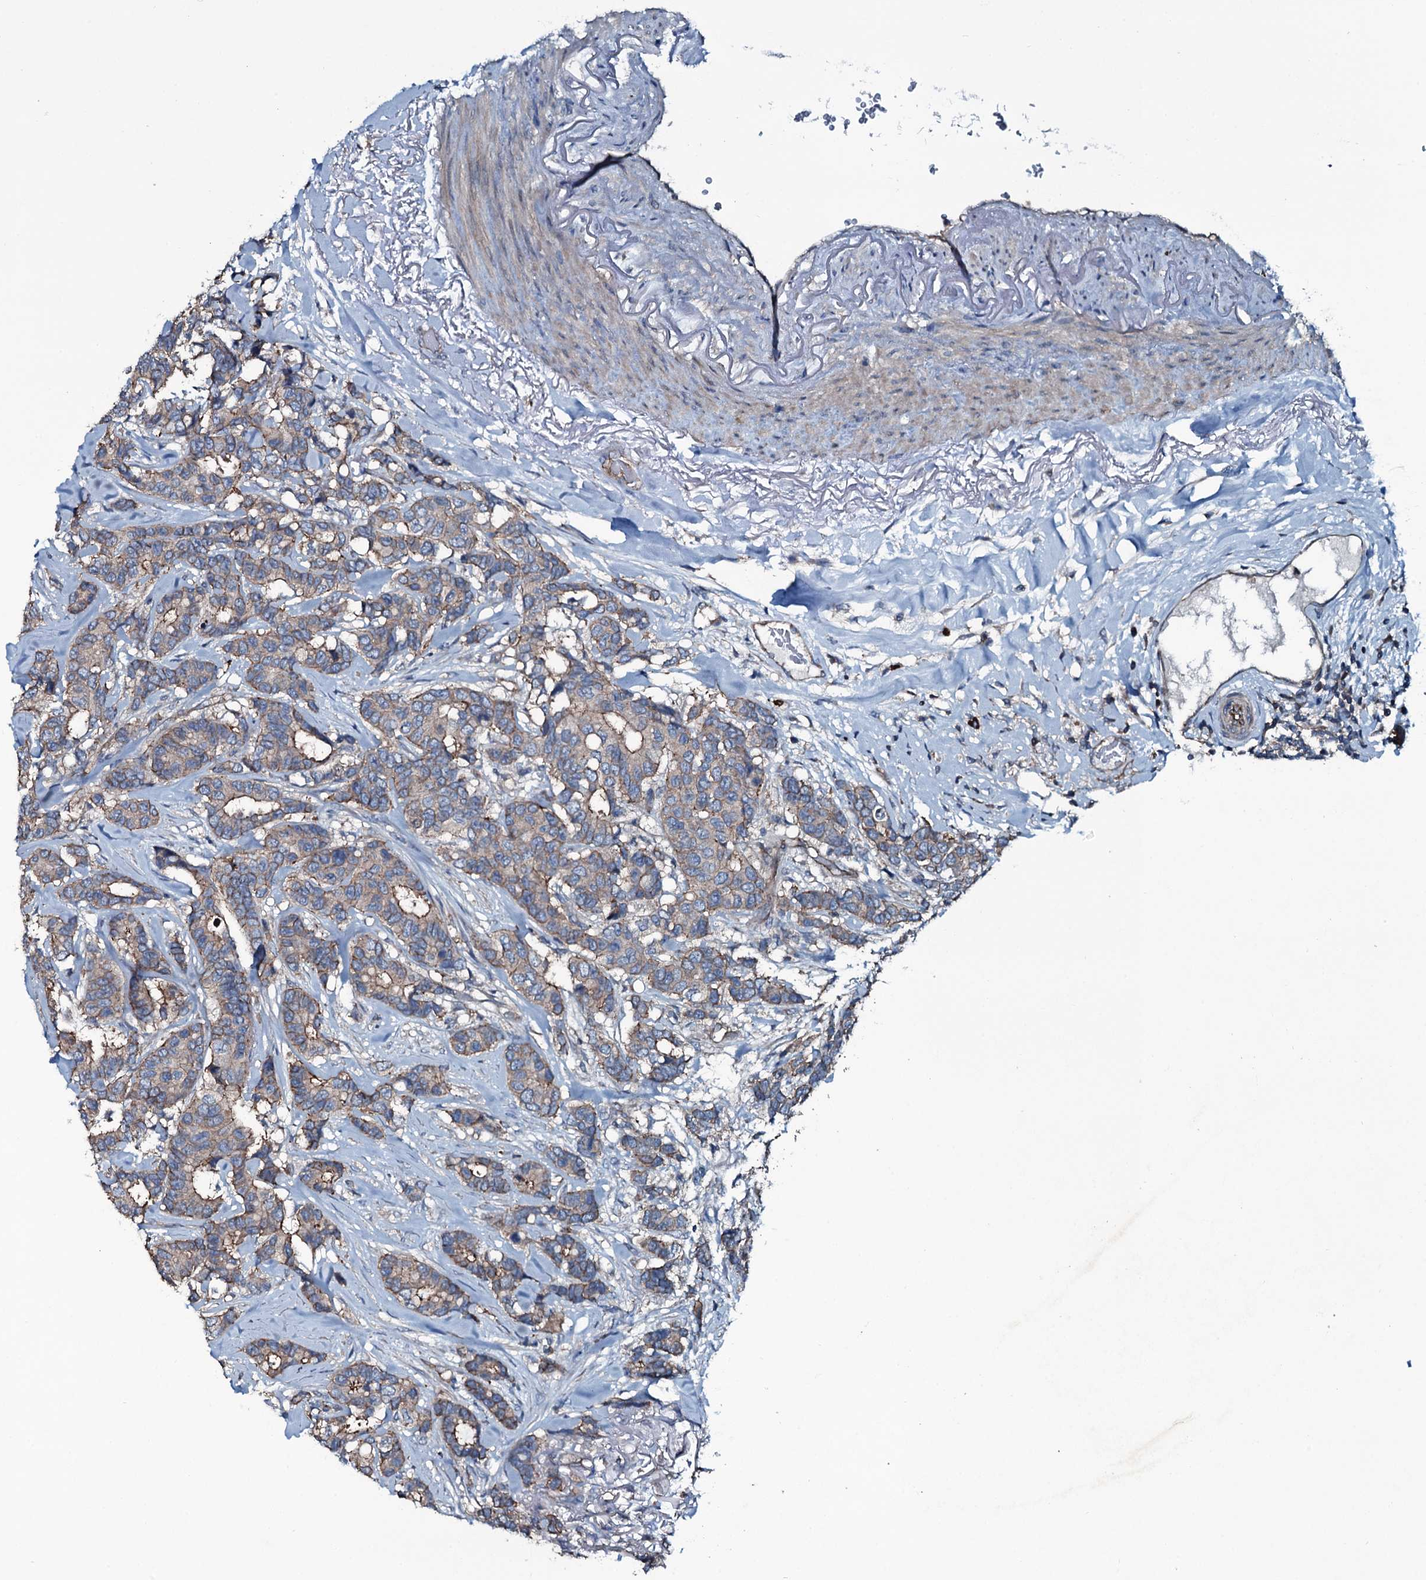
{"staining": {"intensity": "moderate", "quantity": "25%-75%", "location": "cytoplasmic/membranous"}, "tissue": "breast cancer", "cell_type": "Tumor cells", "image_type": "cancer", "snomed": [{"axis": "morphology", "description": "Duct carcinoma"}, {"axis": "topography", "description": "Breast"}], "caption": "IHC micrograph of breast cancer (infiltrating ductal carcinoma) stained for a protein (brown), which demonstrates medium levels of moderate cytoplasmic/membranous staining in about 25%-75% of tumor cells.", "gene": "SLC25A38", "patient": {"sex": "female", "age": 87}}